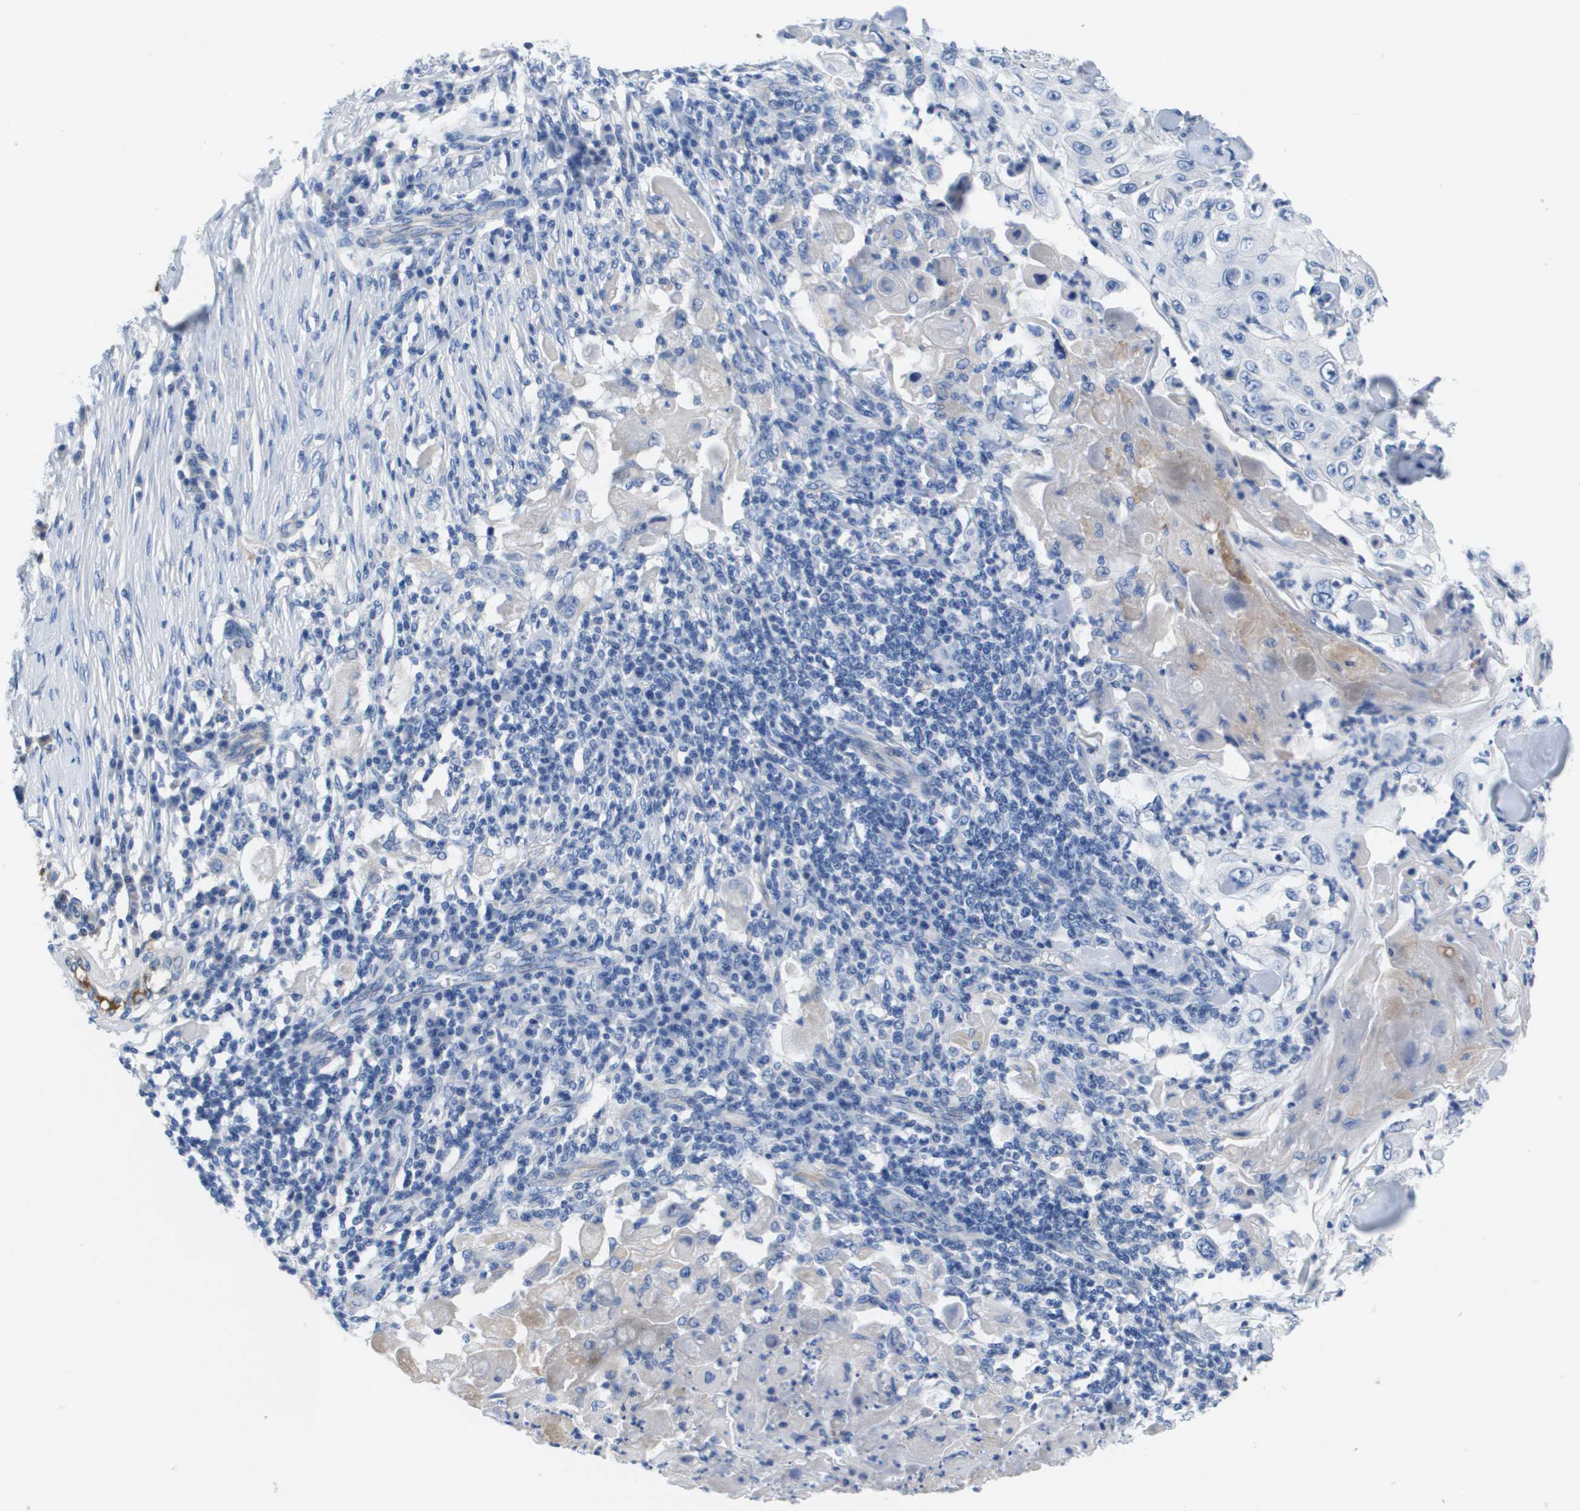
{"staining": {"intensity": "negative", "quantity": "none", "location": "none"}, "tissue": "skin cancer", "cell_type": "Tumor cells", "image_type": "cancer", "snomed": [{"axis": "morphology", "description": "Squamous cell carcinoma, NOS"}, {"axis": "topography", "description": "Skin"}], "caption": "Immunohistochemistry of human skin cancer (squamous cell carcinoma) reveals no staining in tumor cells. (DAB (3,3'-diaminobenzidine) immunohistochemistry (IHC) with hematoxylin counter stain).", "gene": "APOA1", "patient": {"sex": "male", "age": 86}}